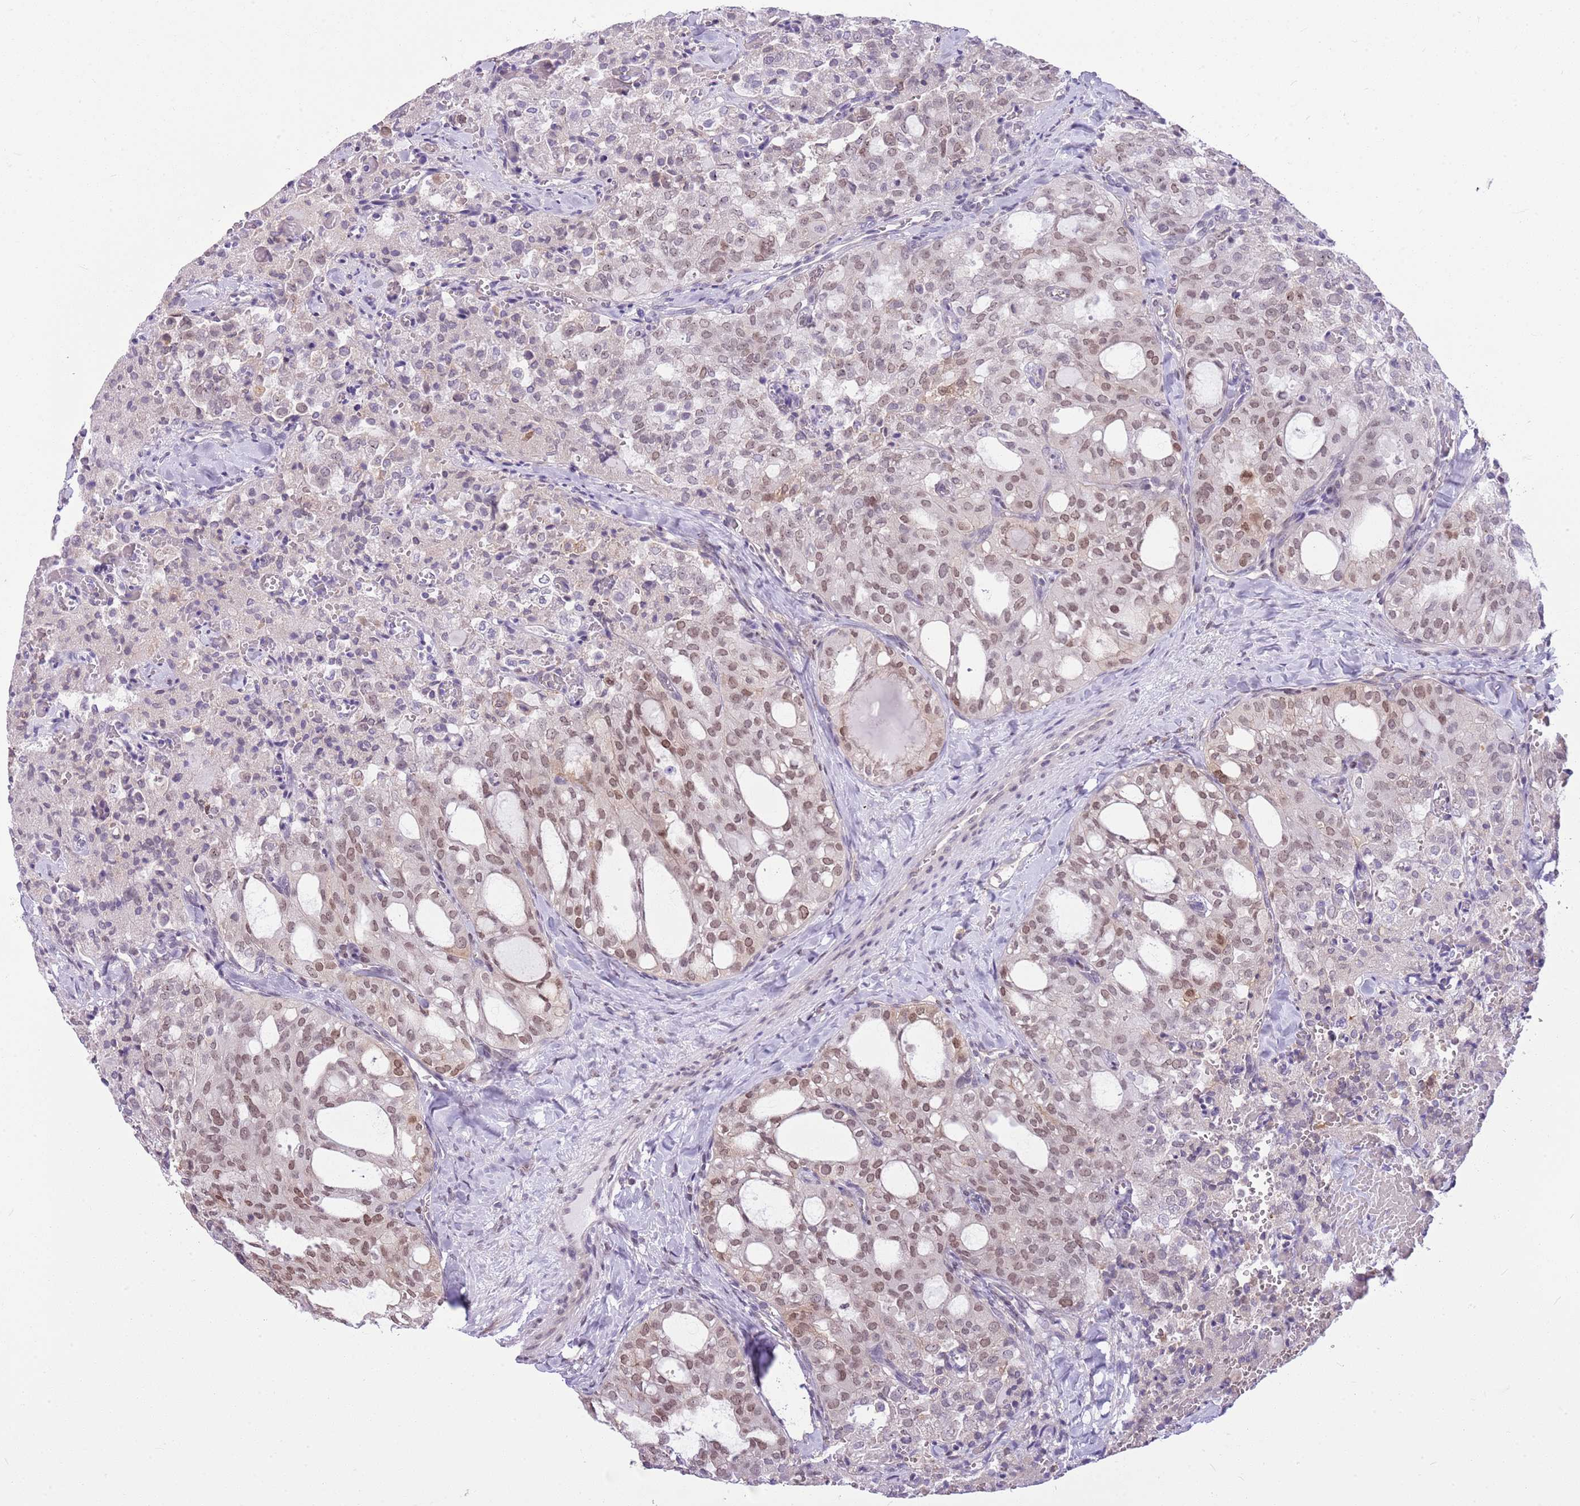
{"staining": {"intensity": "moderate", "quantity": "25%-75%", "location": "nuclear"}, "tissue": "thyroid cancer", "cell_type": "Tumor cells", "image_type": "cancer", "snomed": [{"axis": "morphology", "description": "Follicular adenoma carcinoma, NOS"}, {"axis": "topography", "description": "Thyroid gland"}], "caption": "IHC photomicrograph of human thyroid cancer stained for a protein (brown), which shows medium levels of moderate nuclear staining in about 25%-75% of tumor cells.", "gene": "DHX32", "patient": {"sex": "male", "age": 75}}